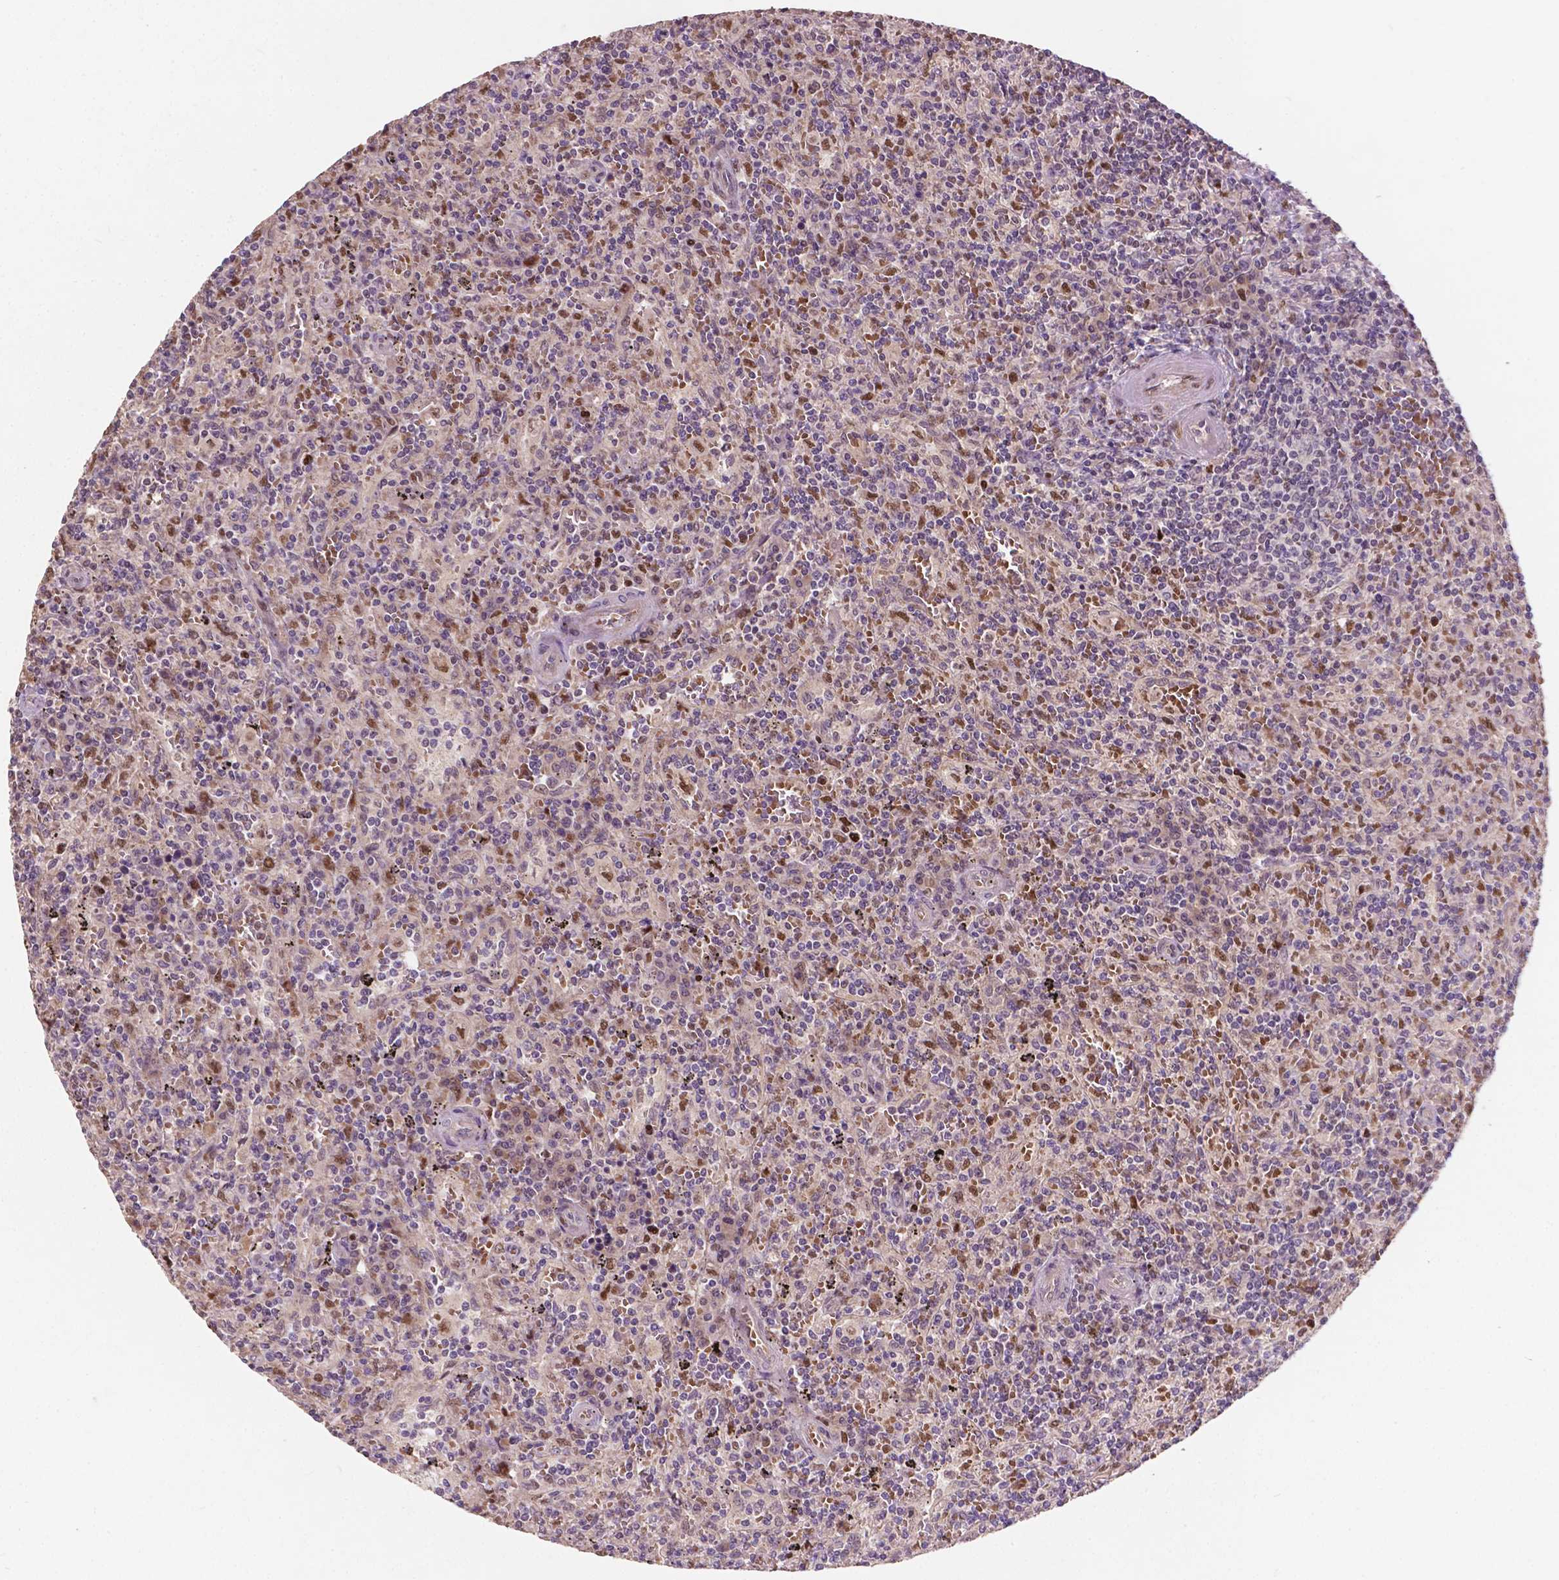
{"staining": {"intensity": "negative", "quantity": "none", "location": "none"}, "tissue": "lymphoma", "cell_type": "Tumor cells", "image_type": "cancer", "snomed": [{"axis": "morphology", "description": "Malignant lymphoma, non-Hodgkin's type, Low grade"}, {"axis": "topography", "description": "Spleen"}], "caption": "Micrograph shows no significant protein expression in tumor cells of lymphoma. The staining was performed using DAB (3,3'-diaminobenzidine) to visualize the protein expression in brown, while the nuclei were stained in blue with hematoxylin (Magnification: 20x).", "gene": "DUSP16", "patient": {"sex": "male", "age": 62}}